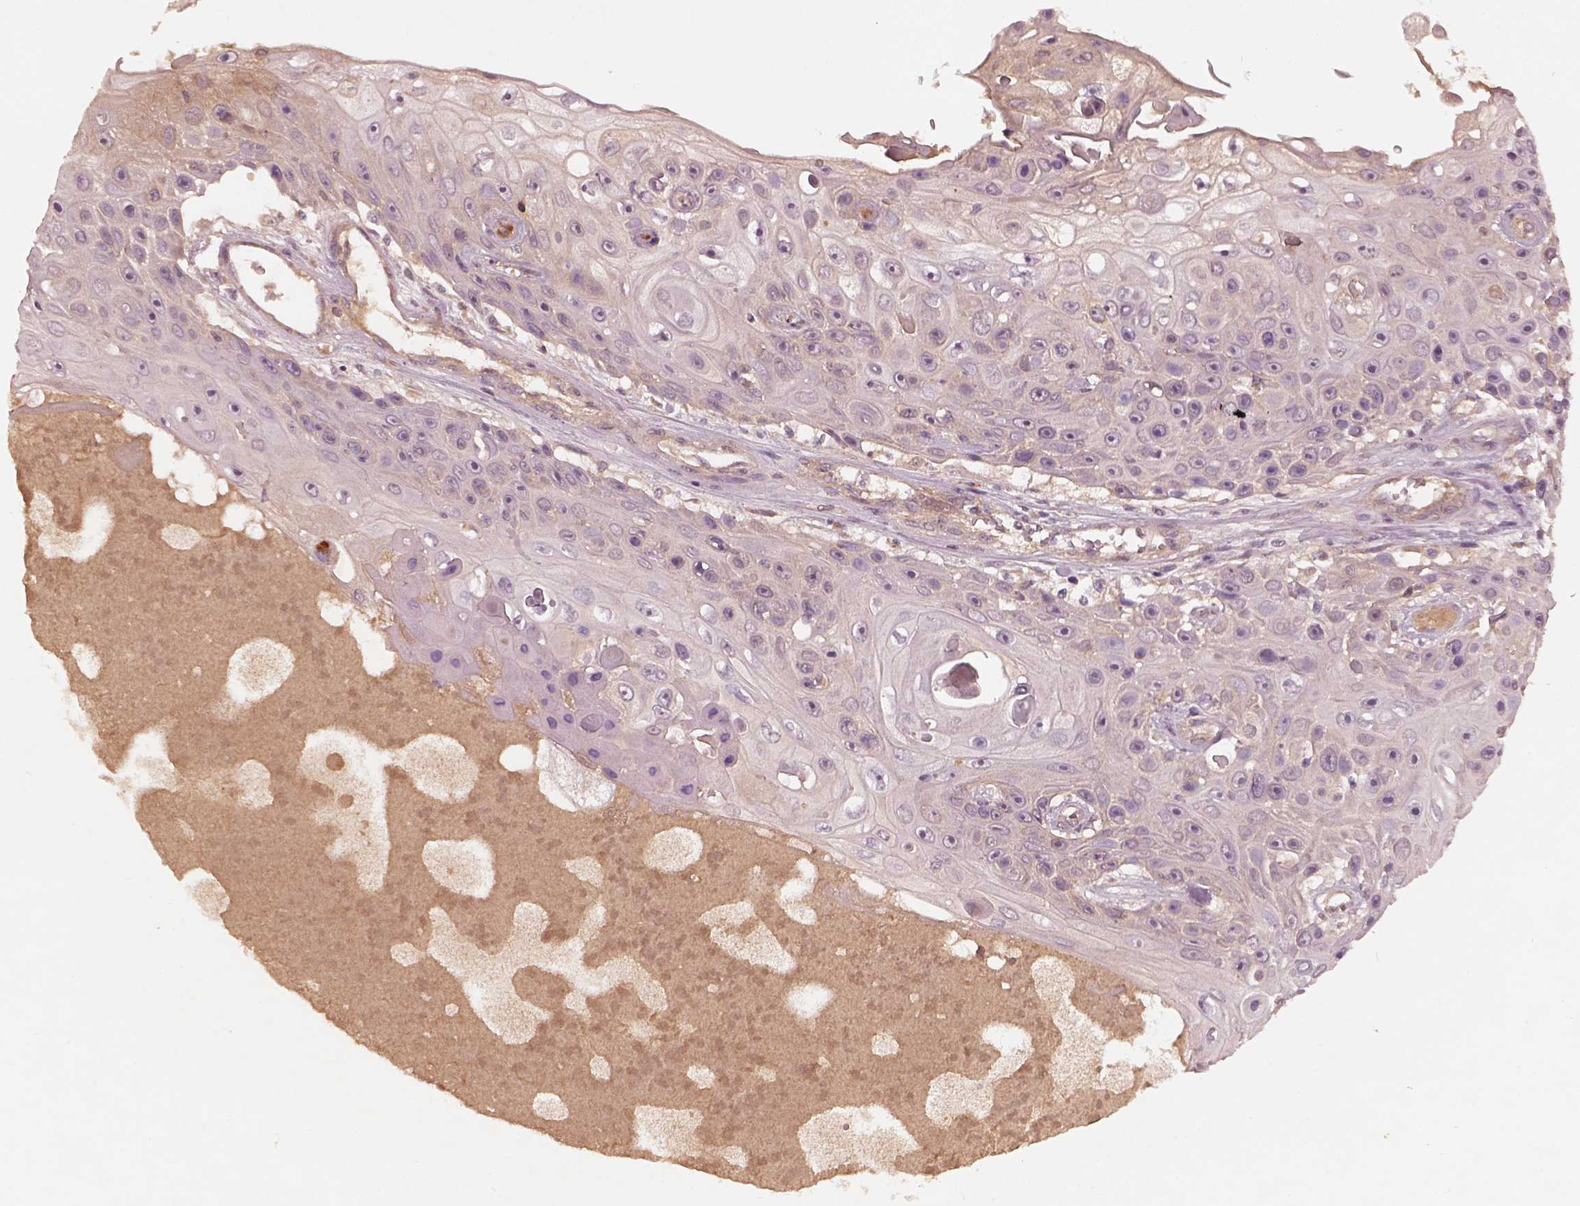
{"staining": {"intensity": "weak", "quantity": "<25%", "location": "cytoplasmic/membranous"}, "tissue": "skin cancer", "cell_type": "Tumor cells", "image_type": "cancer", "snomed": [{"axis": "morphology", "description": "Squamous cell carcinoma, NOS"}, {"axis": "topography", "description": "Skin"}], "caption": "Immunohistochemical staining of skin squamous cell carcinoma exhibits no significant positivity in tumor cells. (Stains: DAB immunohistochemistry with hematoxylin counter stain, Microscopy: brightfield microscopy at high magnification).", "gene": "FAM234A", "patient": {"sex": "male", "age": 82}}